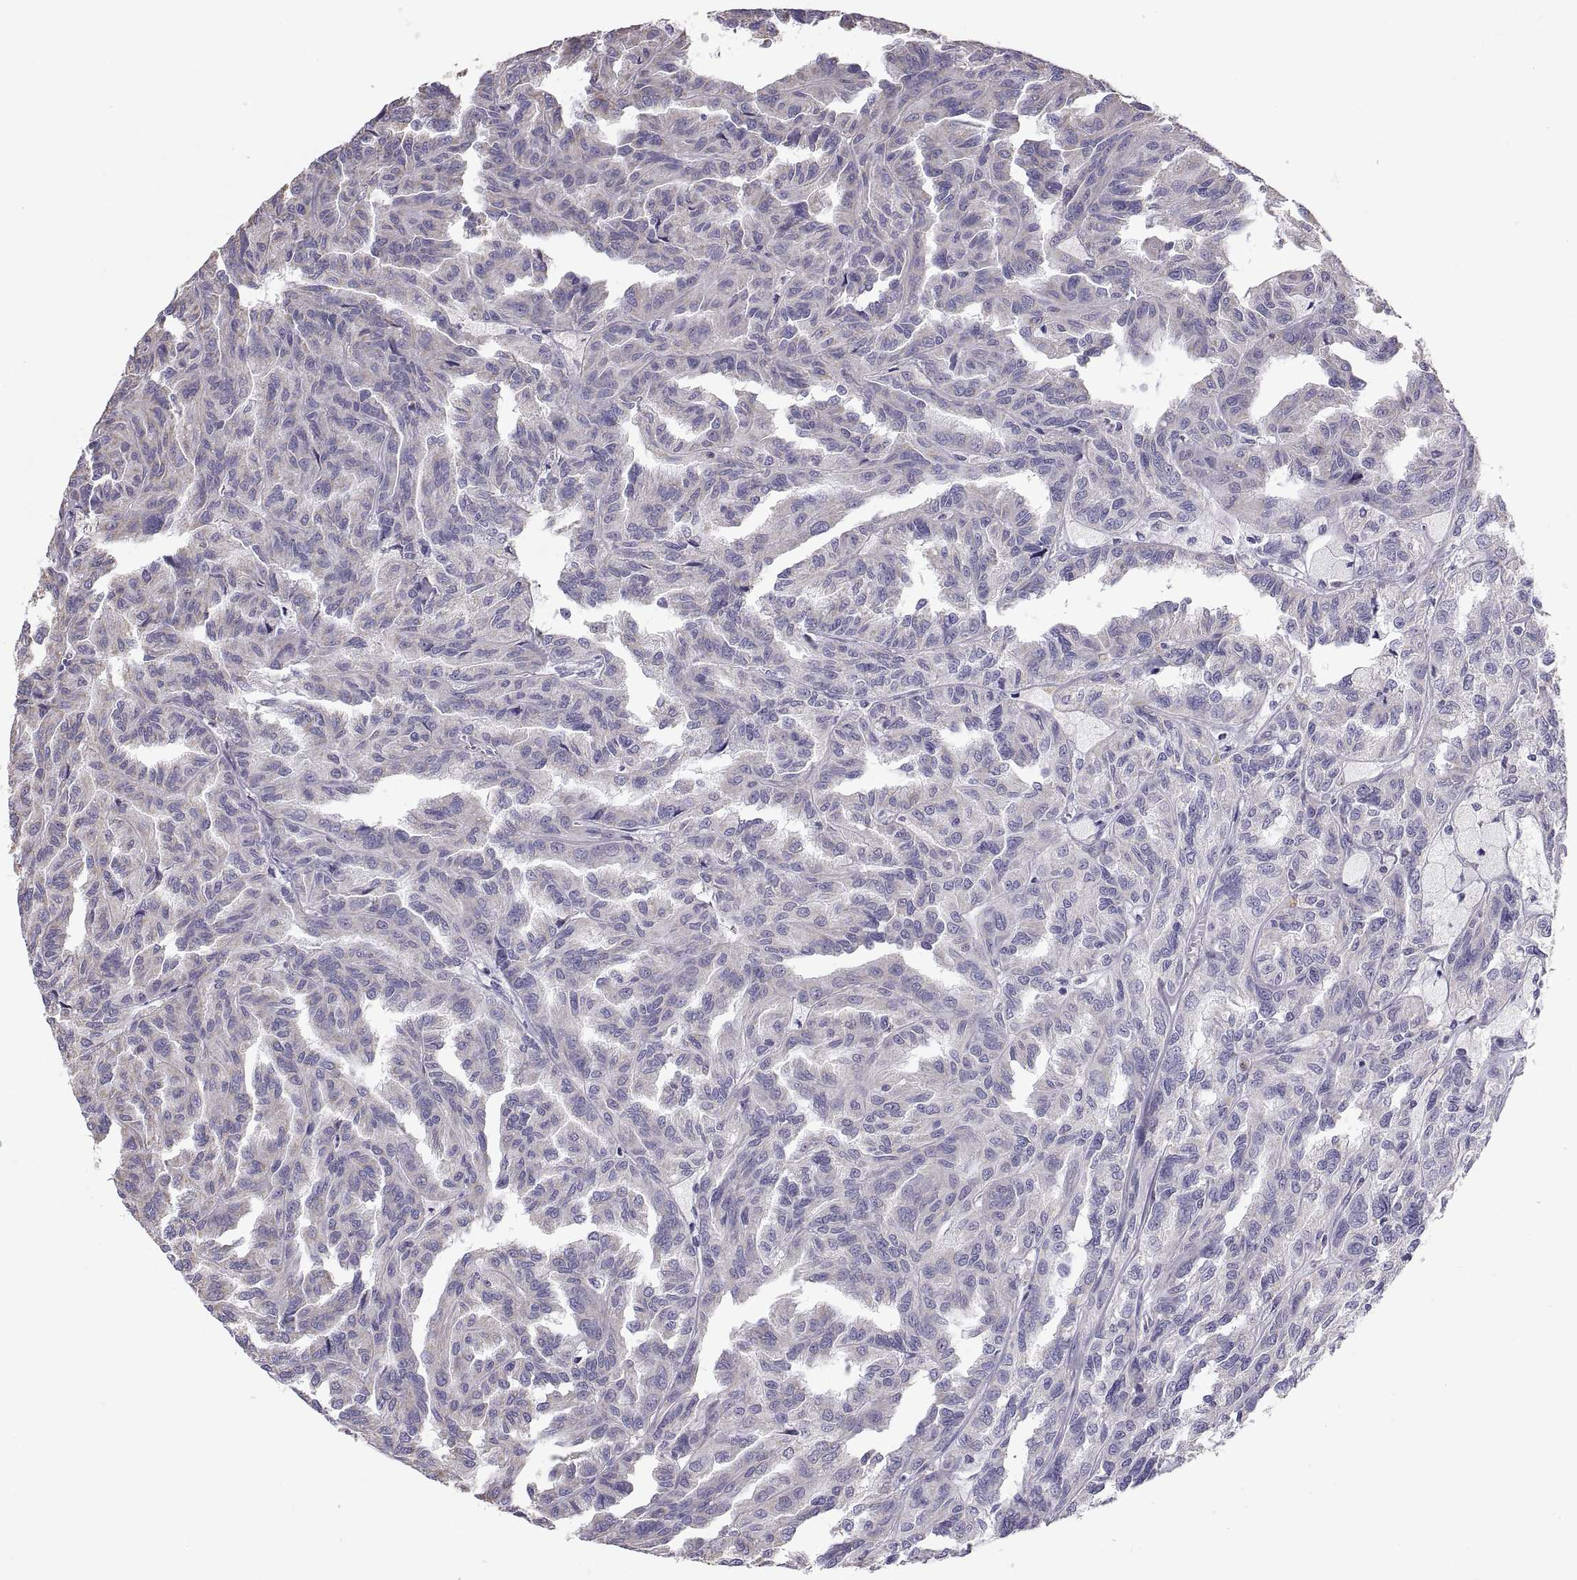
{"staining": {"intensity": "negative", "quantity": "none", "location": "none"}, "tissue": "renal cancer", "cell_type": "Tumor cells", "image_type": "cancer", "snomed": [{"axis": "morphology", "description": "Adenocarcinoma, NOS"}, {"axis": "topography", "description": "Kidney"}], "caption": "This is a micrograph of immunohistochemistry (IHC) staining of renal cancer, which shows no positivity in tumor cells.", "gene": "TNNC1", "patient": {"sex": "male", "age": 79}}